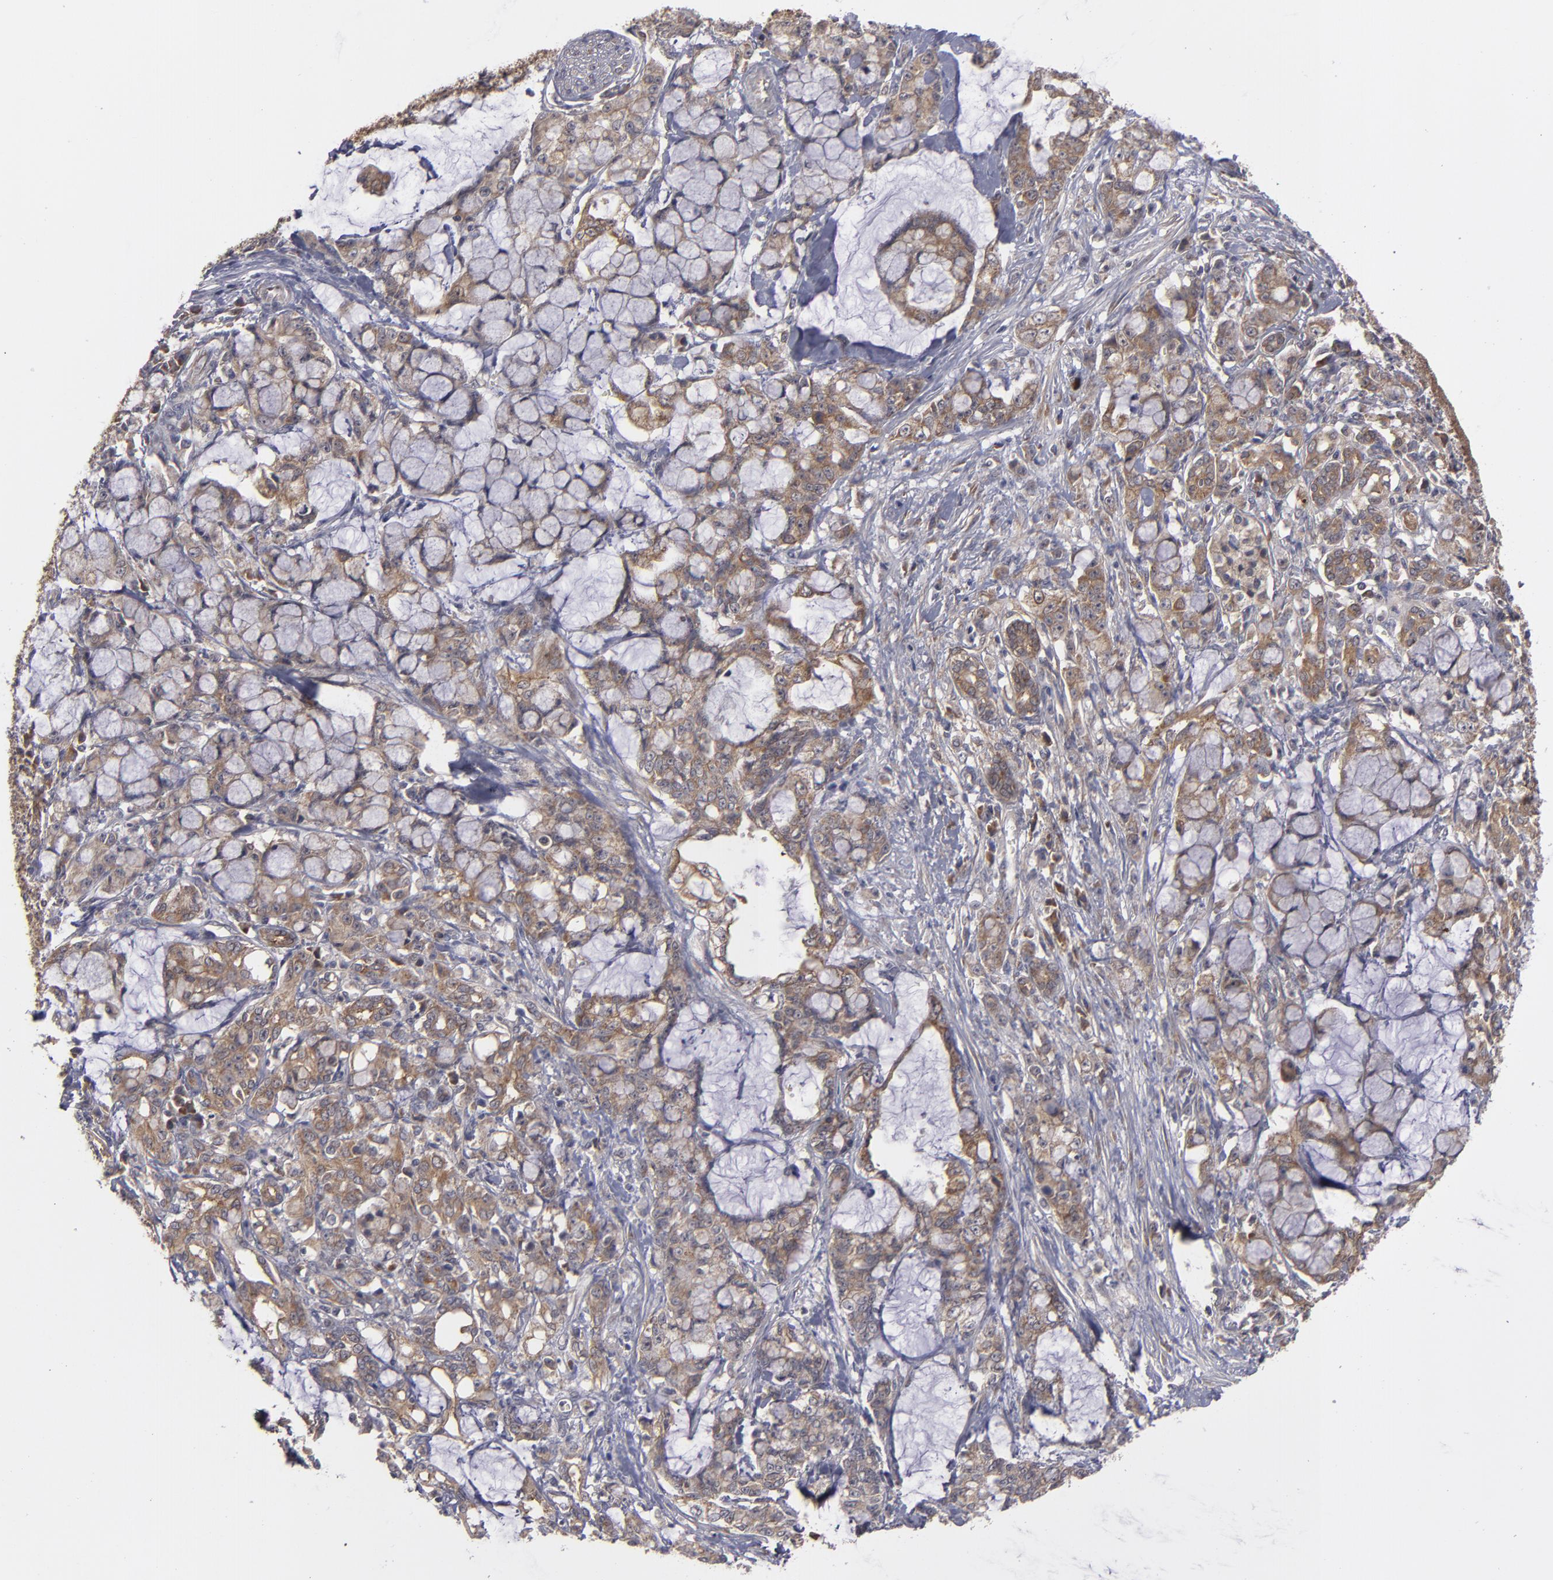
{"staining": {"intensity": "weak", "quantity": ">75%", "location": "cytoplasmic/membranous"}, "tissue": "pancreatic cancer", "cell_type": "Tumor cells", "image_type": "cancer", "snomed": [{"axis": "morphology", "description": "Adenocarcinoma, NOS"}, {"axis": "topography", "description": "Pancreas"}], "caption": "Adenocarcinoma (pancreatic) stained with immunohistochemistry (IHC) shows weak cytoplasmic/membranous staining in about >75% of tumor cells. The staining is performed using DAB brown chromogen to label protein expression. The nuclei are counter-stained blue using hematoxylin.", "gene": "BMP6", "patient": {"sex": "female", "age": 73}}